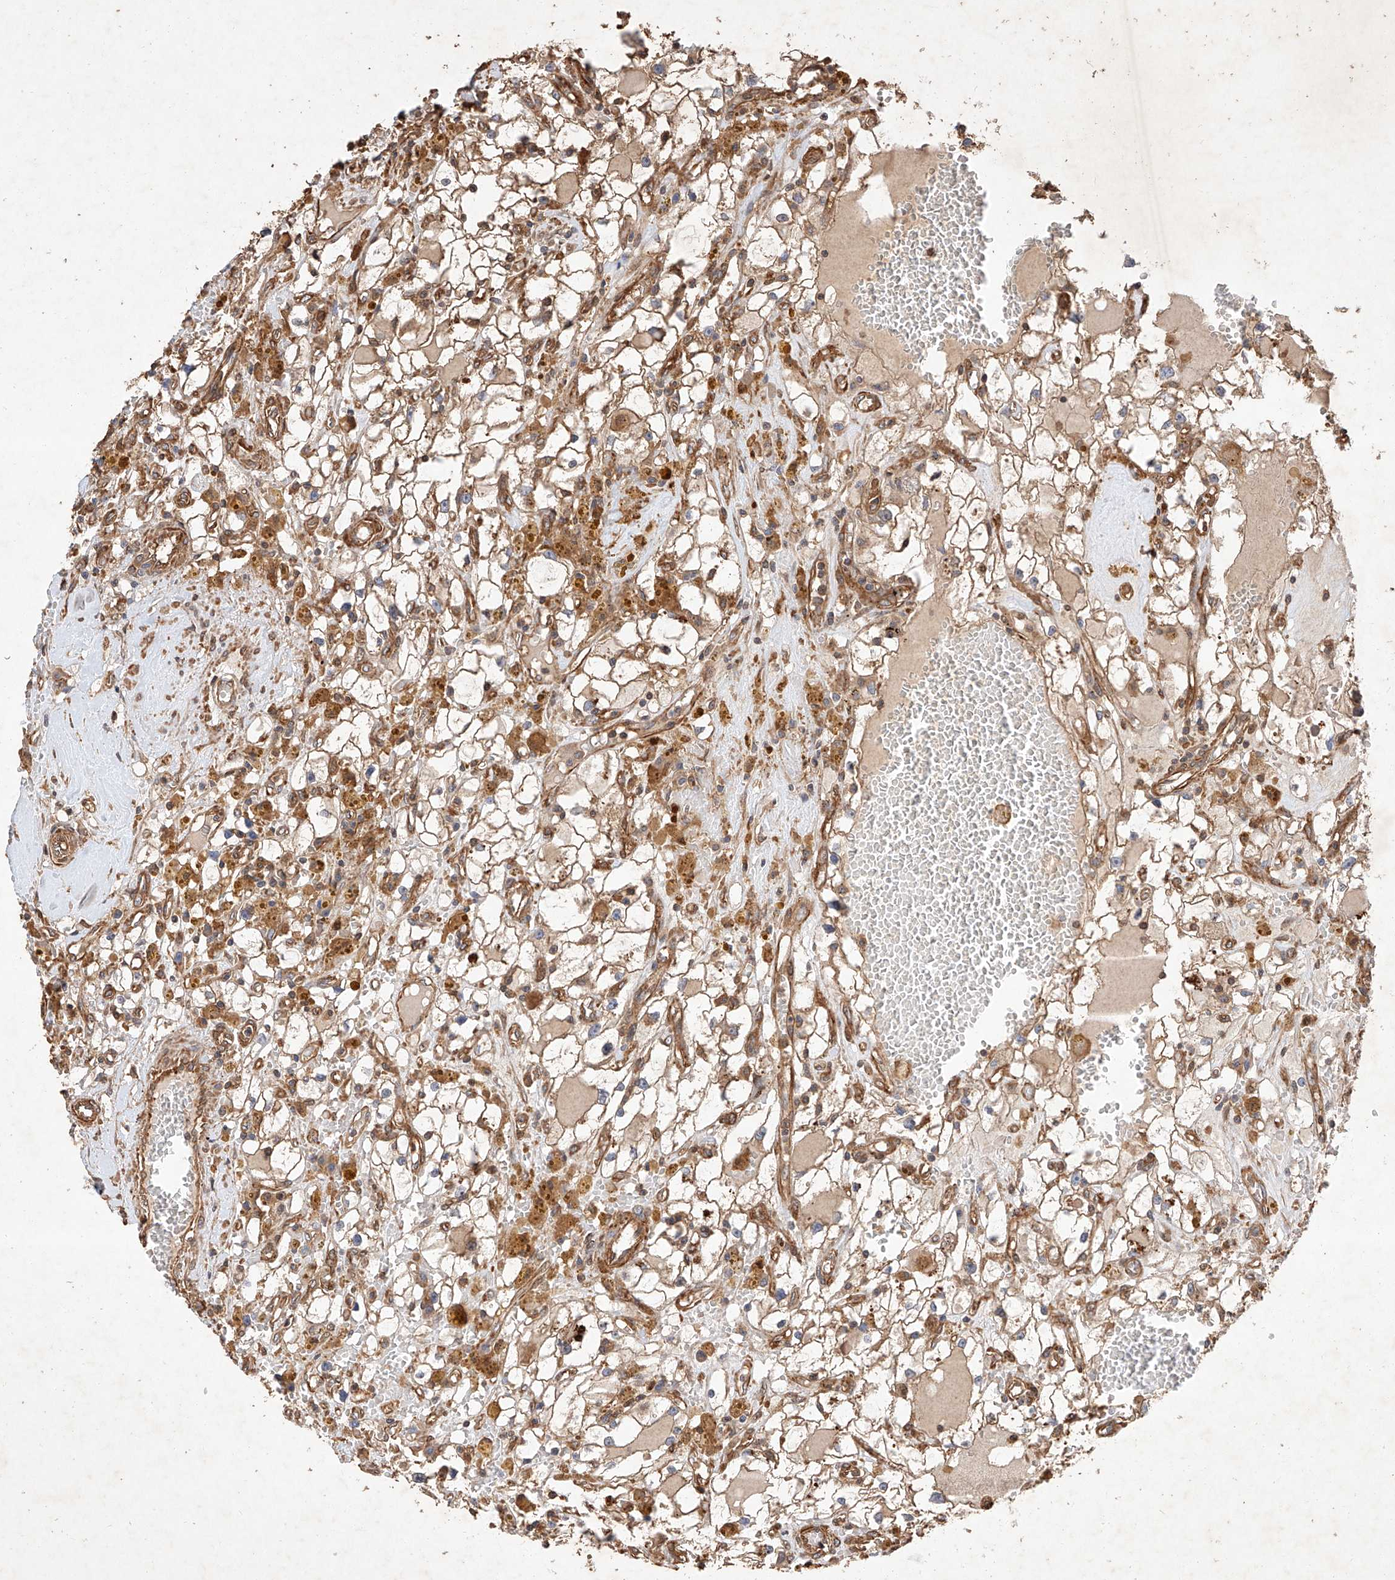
{"staining": {"intensity": "moderate", "quantity": "25%-75%", "location": "cytoplasmic/membranous"}, "tissue": "renal cancer", "cell_type": "Tumor cells", "image_type": "cancer", "snomed": [{"axis": "morphology", "description": "Adenocarcinoma, NOS"}, {"axis": "topography", "description": "Kidney"}], "caption": "A histopathology image of human renal cancer stained for a protein reveals moderate cytoplasmic/membranous brown staining in tumor cells.", "gene": "GHDC", "patient": {"sex": "male", "age": 56}}